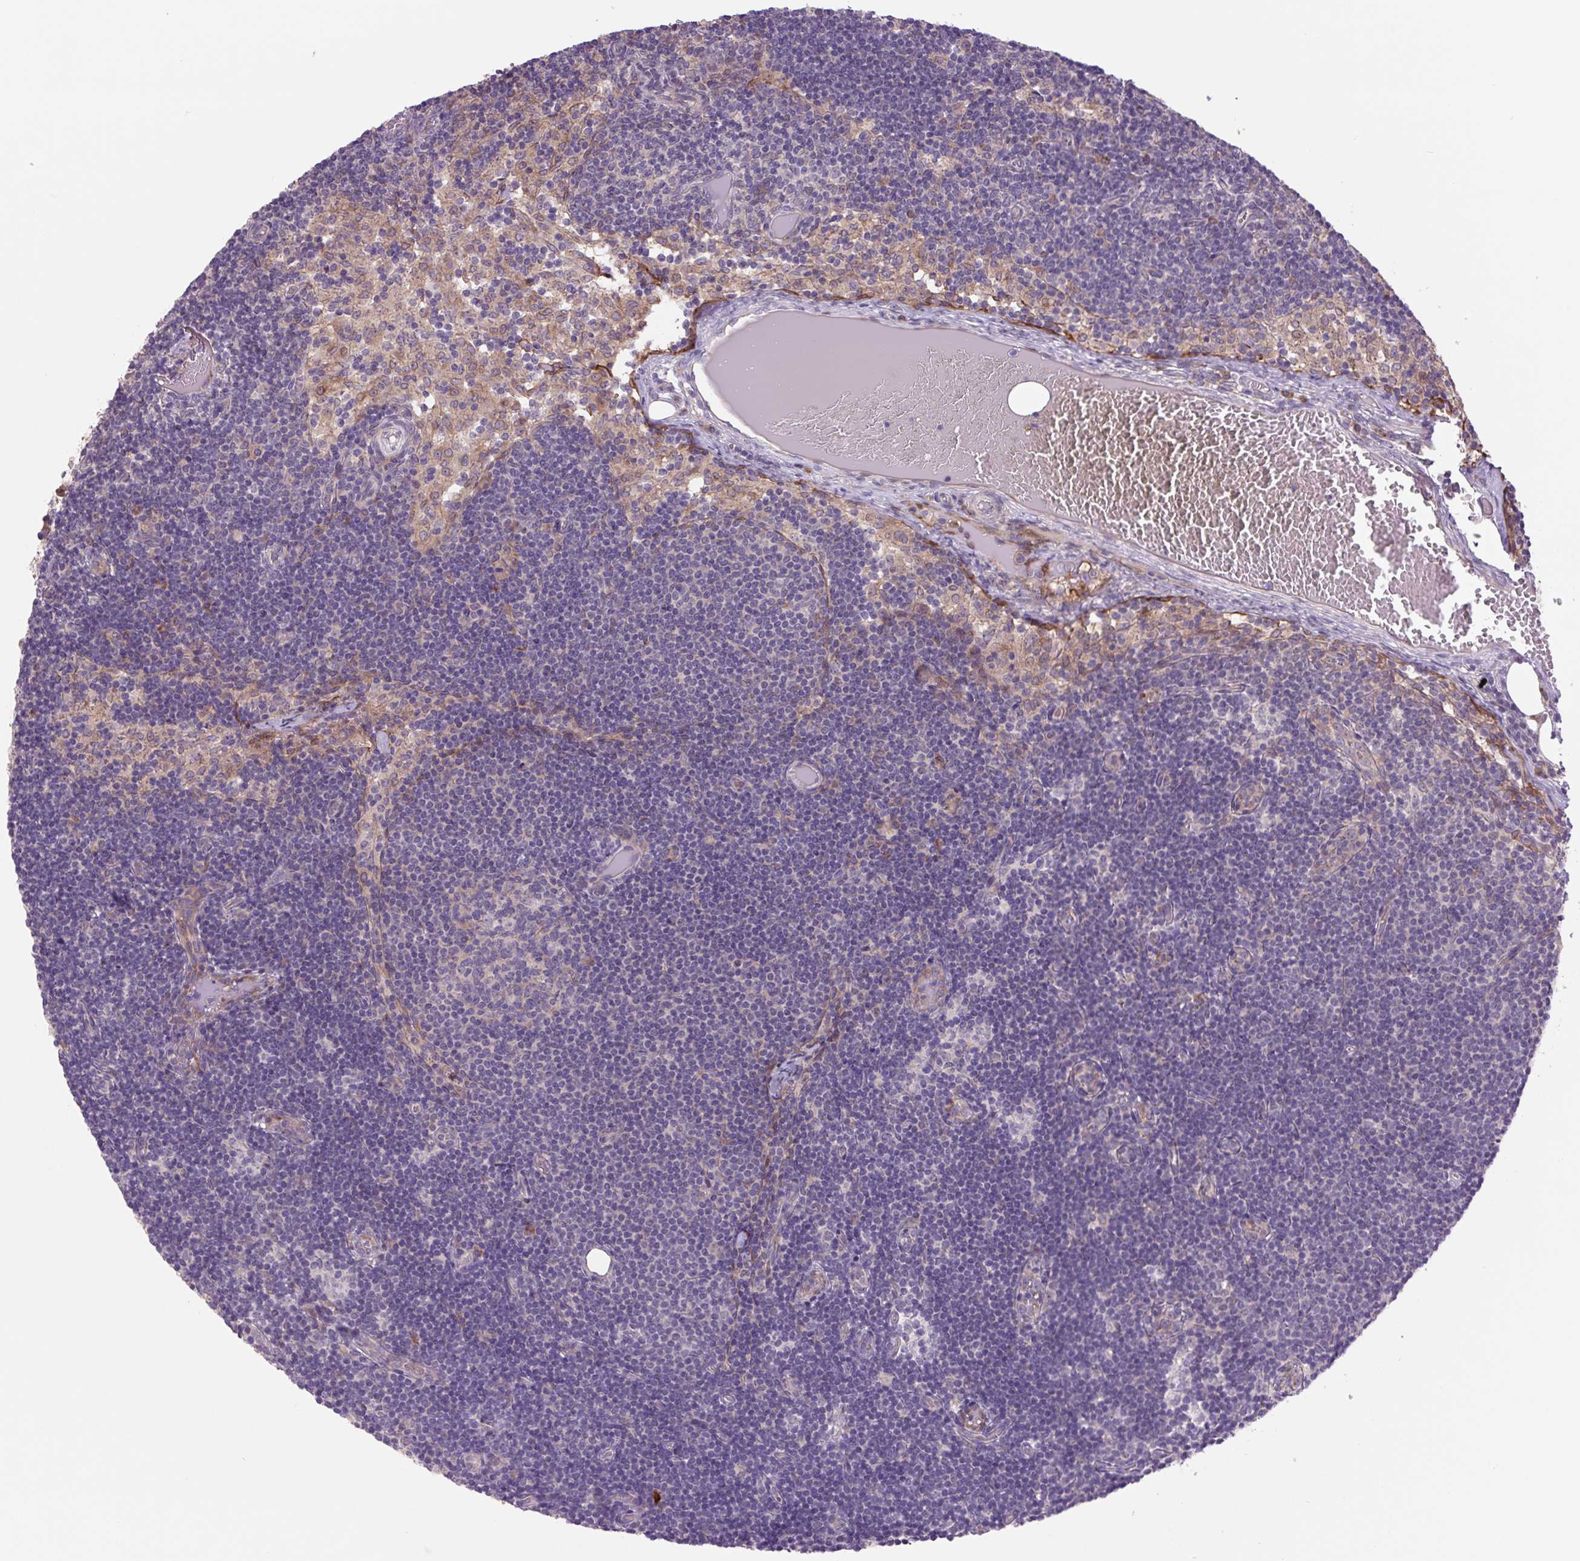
{"staining": {"intensity": "negative", "quantity": "none", "location": "none"}, "tissue": "lymph node", "cell_type": "Germinal center cells", "image_type": "normal", "snomed": [{"axis": "morphology", "description": "Normal tissue, NOS"}, {"axis": "topography", "description": "Lymph node"}], "caption": "Immunohistochemical staining of unremarkable human lymph node demonstrates no significant expression in germinal center cells. (IHC, brightfield microscopy, high magnification).", "gene": "PLA2G4A", "patient": {"sex": "female", "age": 31}}